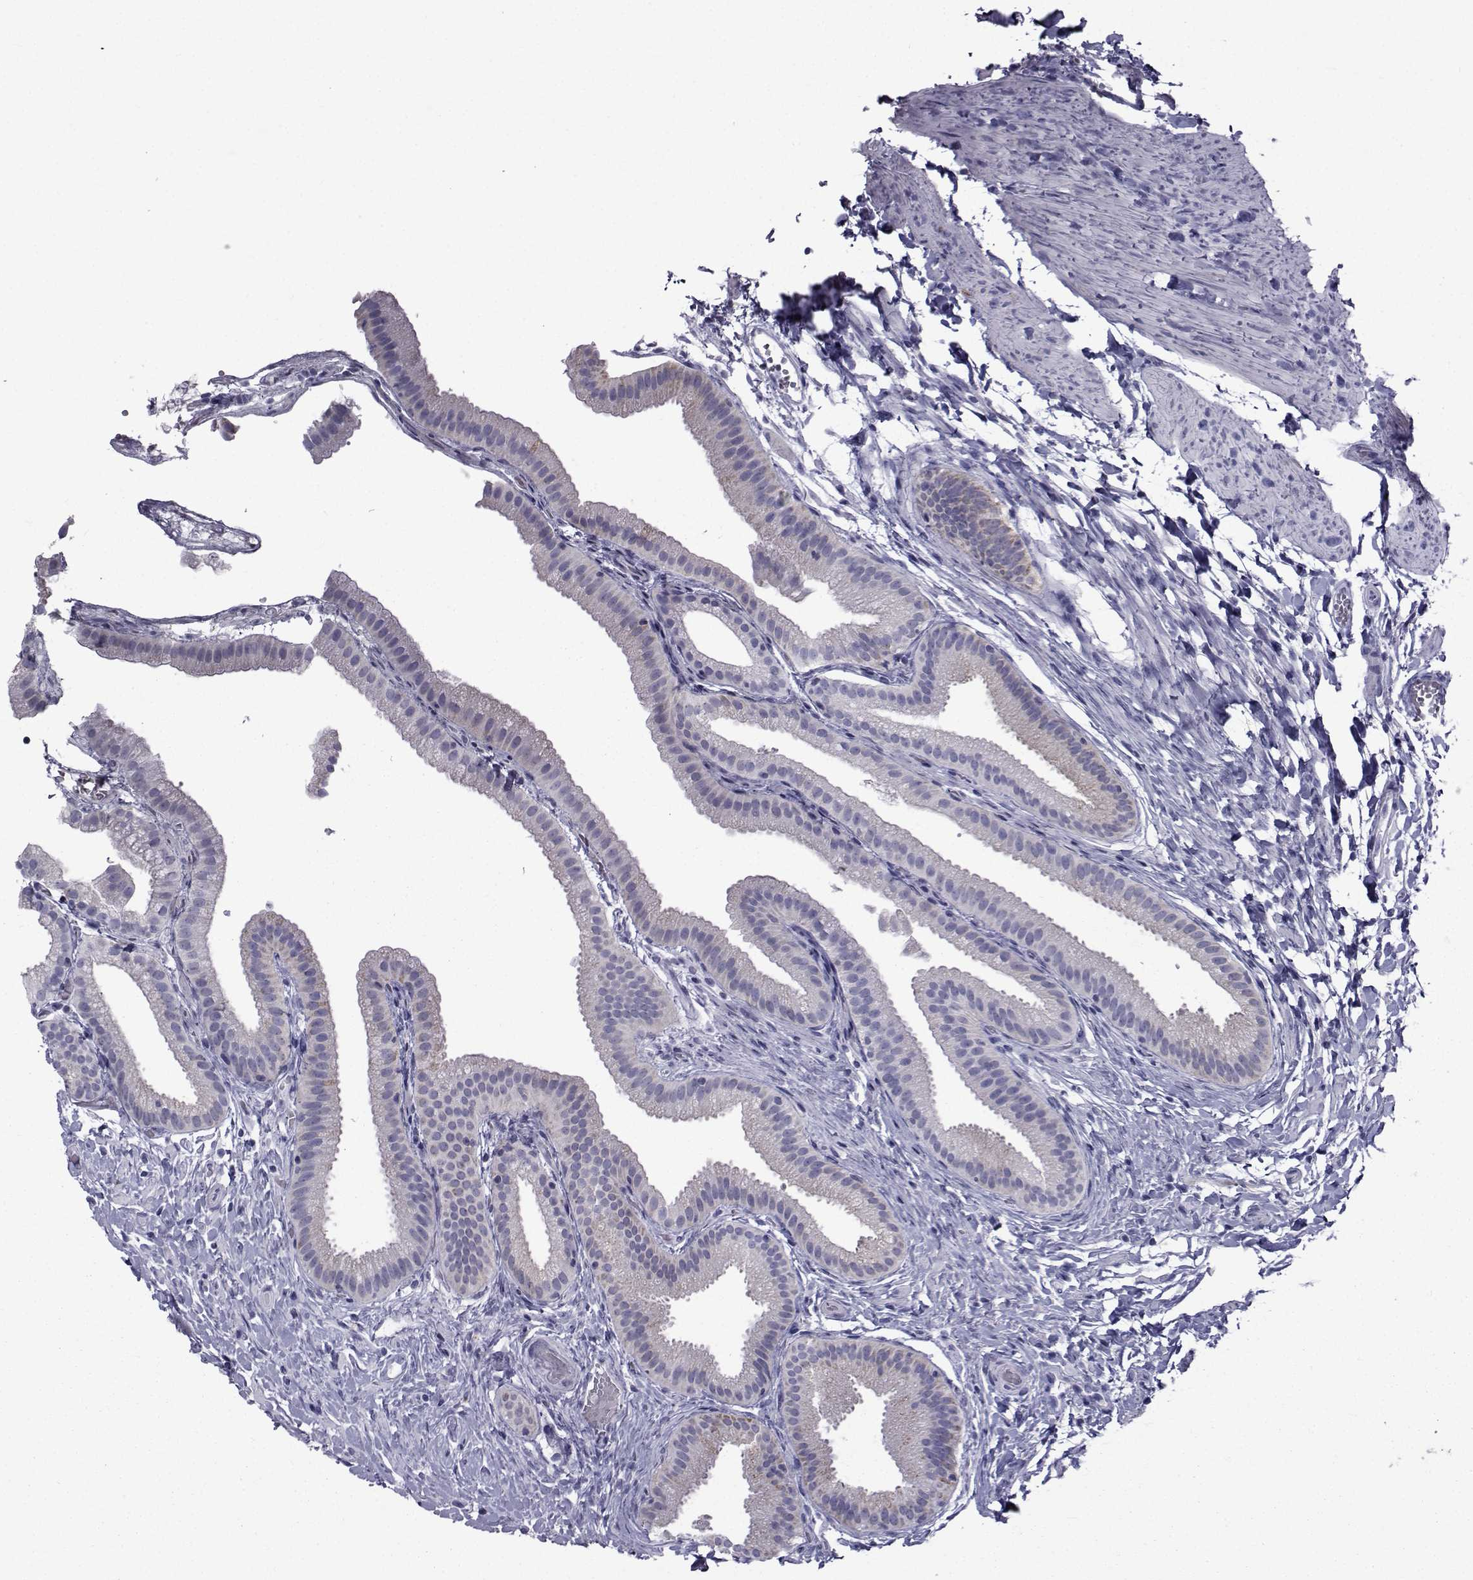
{"staining": {"intensity": "negative", "quantity": "none", "location": "none"}, "tissue": "gallbladder", "cell_type": "Glandular cells", "image_type": "normal", "snomed": [{"axis": "morphology", "description": "Normal tissue, NOS"}, {"axis": "topography", "description": "Gallbladder"}], "caption": "Immunohistochemistry (IHC) of benign gallbladder shows no staining in glandular cells. Nuclei are stained in blue.", "gene": "FDXR", "patient": {"sex": "female", "age": 63}}